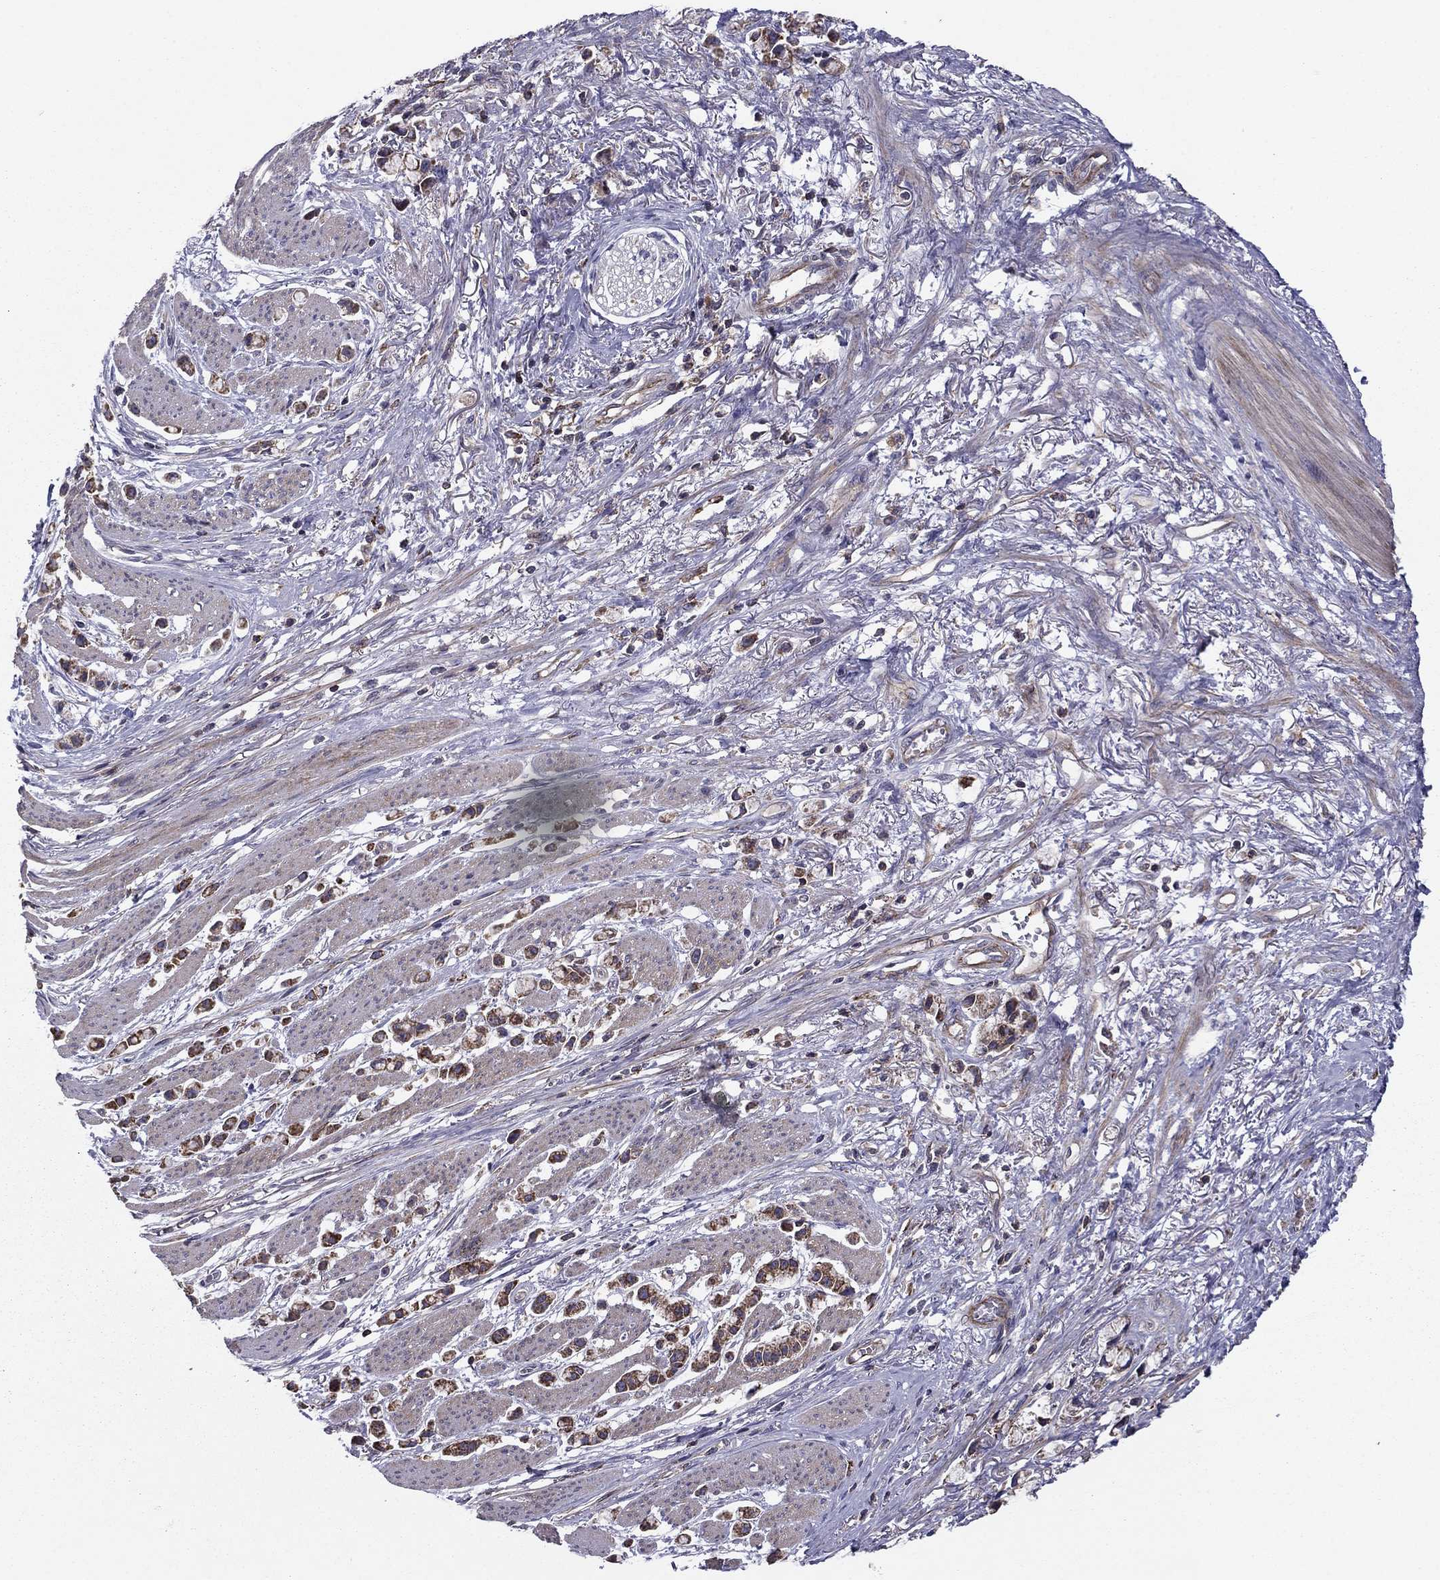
{"staining": {"intensity": "strong", "quantity": "25%-75%", "location": "cytoplasmic/membranous"}, "tissue": "stomach cancer", "cell_type": "Tumor cells", "image_type": "cancer", "snomed": [{"axis": "morphology", "description": "Adenocarcinoma, NOS"}, {"axis": "topography", "description": "Stomach"}], "caption": "Immunohistochemistry (IHC) histopathology image of human stomach adenocarcinoma stained for a protein (brown), which displays high levels of strong cytoplasmic/membranous staining in approximately 25%-75% of tumor cells.", "gene": "ALG6", "patient": {"sex": "female", "age": 81}}